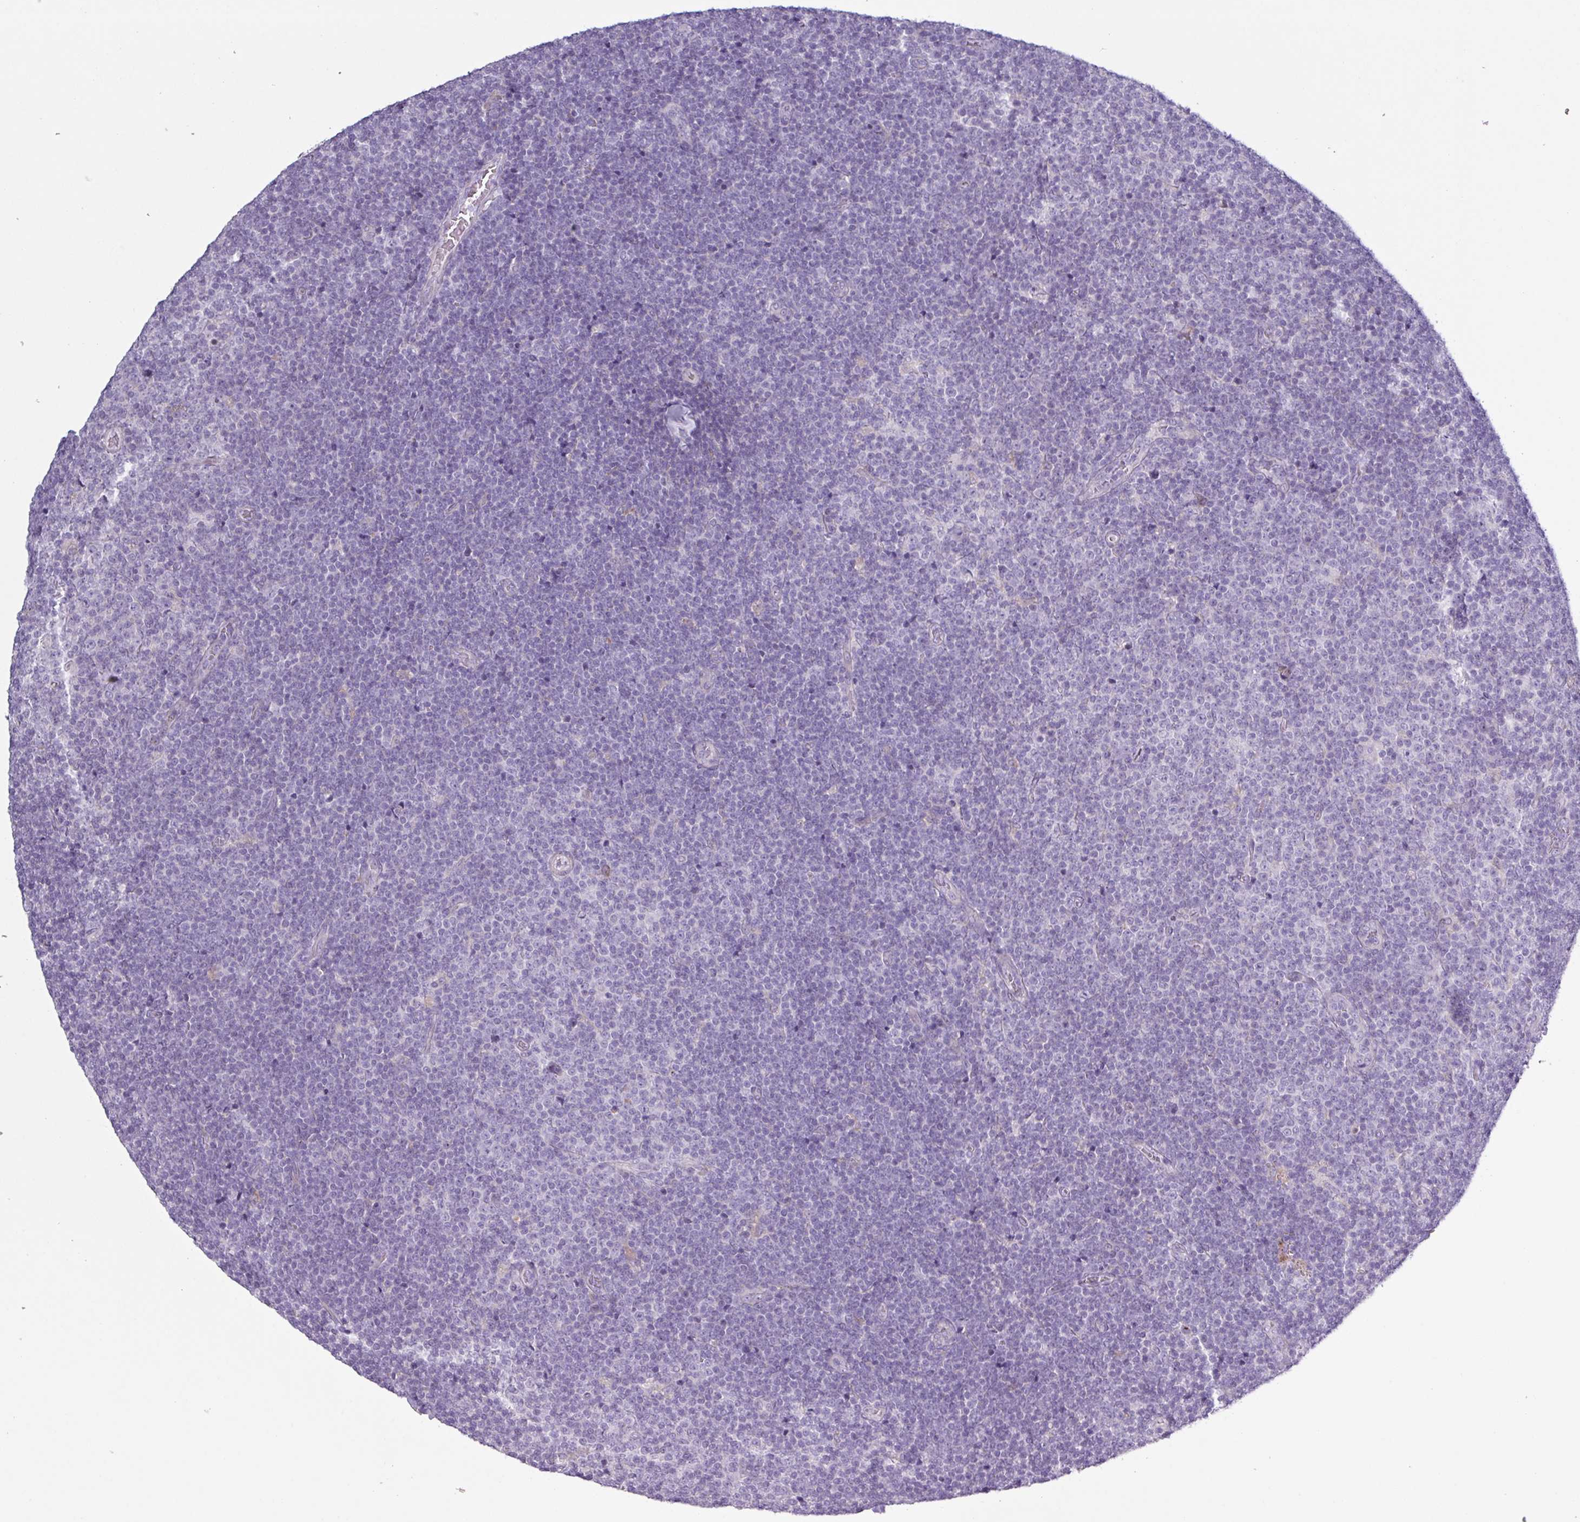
{"staining": {"intensity": "negative", "quantity": "none", "location": "none"}, "tissue": "lymphoma", "cell_type": "Tumor cells", "image_type": "cancer", "snomed": [{"axis": "morphology", "description": "Malignant lymphoma, non-Hodgkin's type, Low grade"}, {"axis": "topography", "description": "Lymph node"}], "caption": "Immunohistochemical staining of lymphoma exhibits no significant positivity in tumor cells.", "gene": "C4B", "patient": {"sex": "male", "age": 48}}